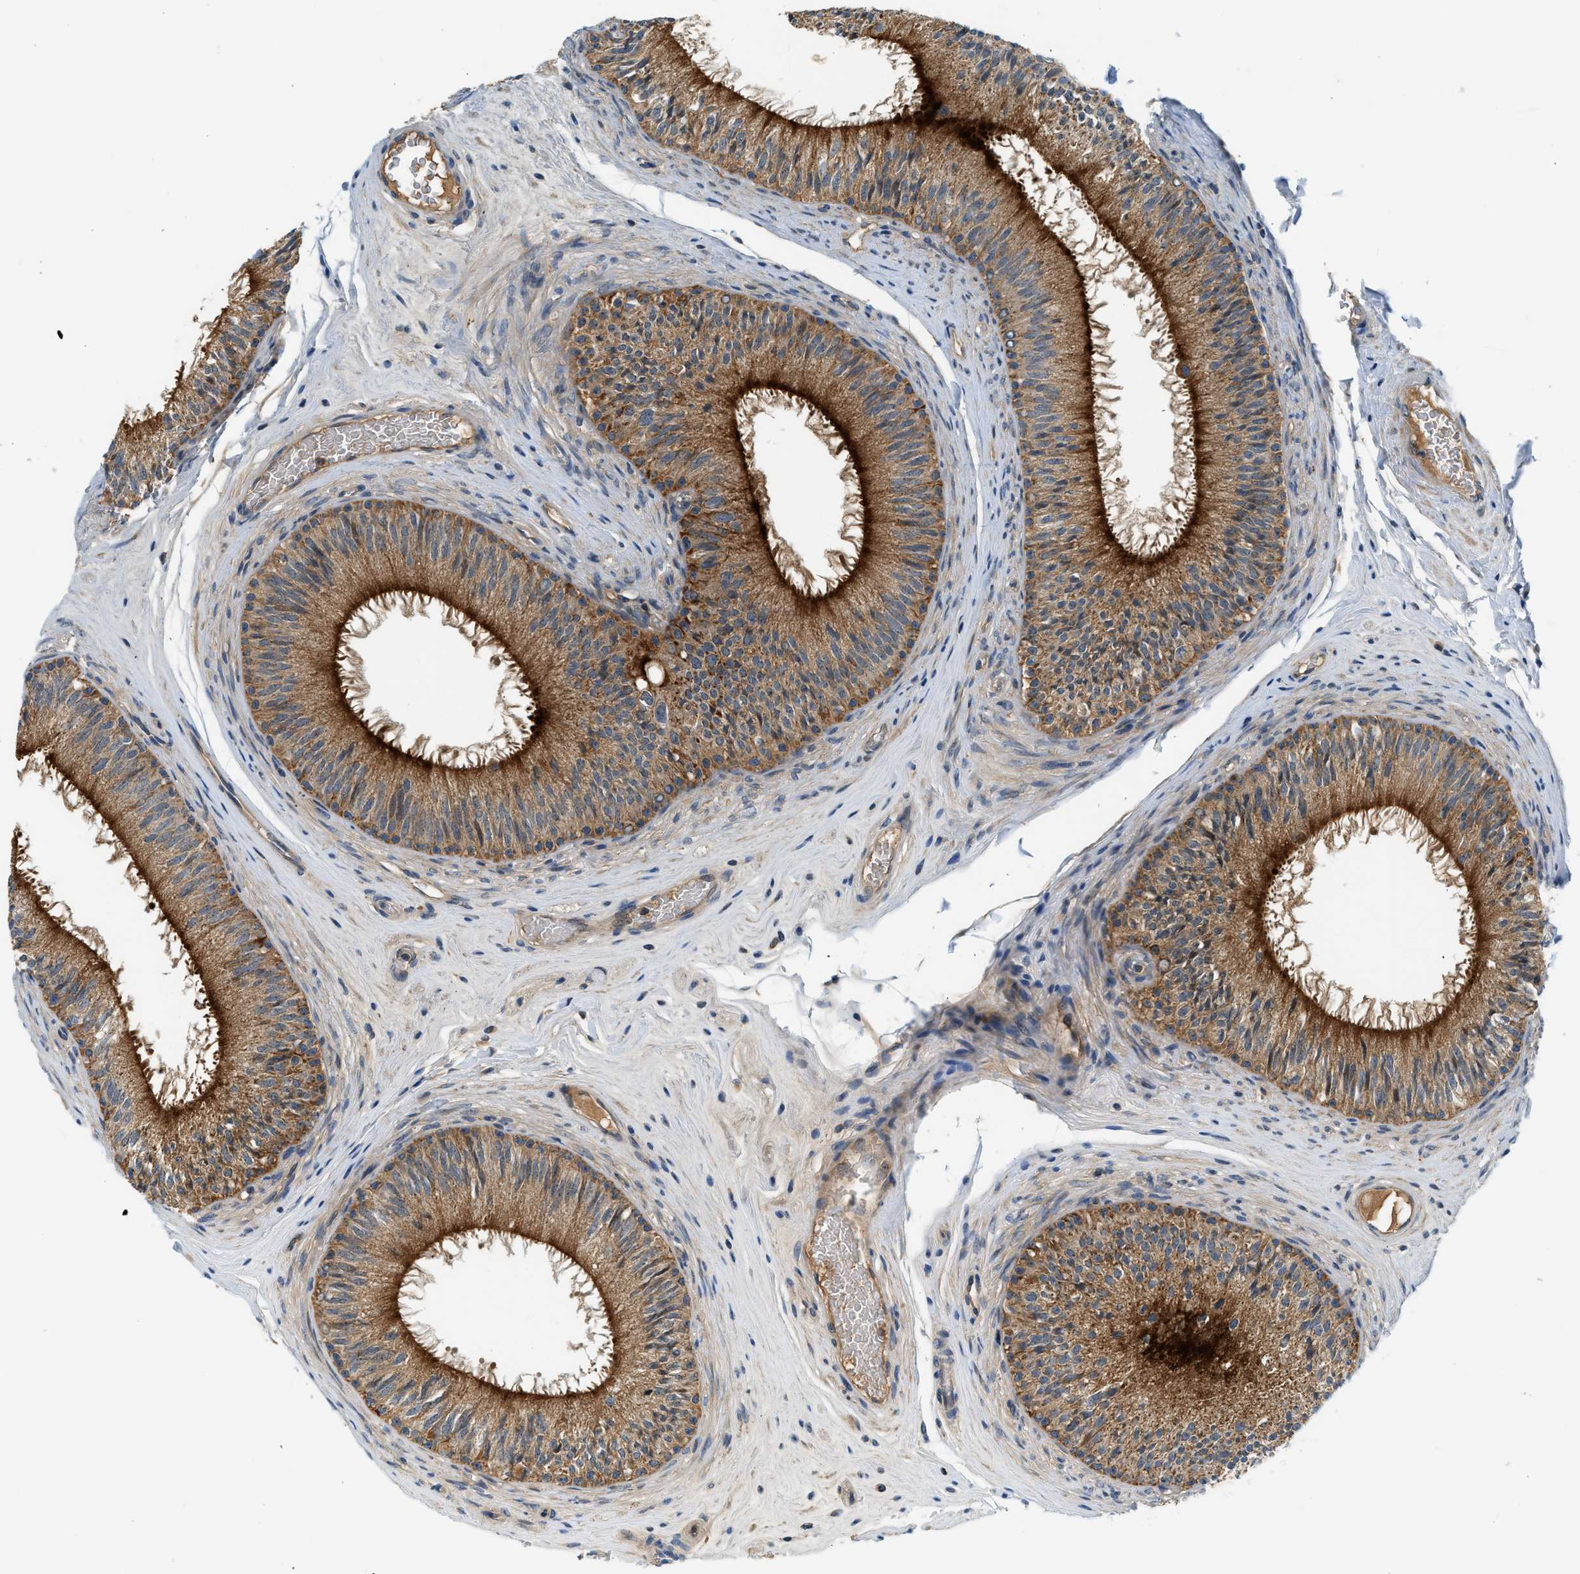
{"staining": {"intensity": "moderate", "quantity": ">75%", "location": "cytoplasmic/membranous"}, "tissue": "epididymis", "cell_type": "Glandular cells", "image_type": "normal", "snomed": [{"axis": "morphology", "description": "Normal tissue, NOS"}, {"axis": "topography", "description": "Testis"}, {"axis": "topography", "description": "Epididymis"}], "caption": "DAB (3,3'-diaminobenzidine) immunohistochemical staining of benign human epididymis exhibits moderate cytoplasmic/membranous protein expression in approximately >75% of glandular cells. (Stains: DAB in brown, nuclei in blue, Microscopy: brightfield microscopy at high magnification).", "gene": "KCNK1", "patient": {"sex": "male", "age": 36}}